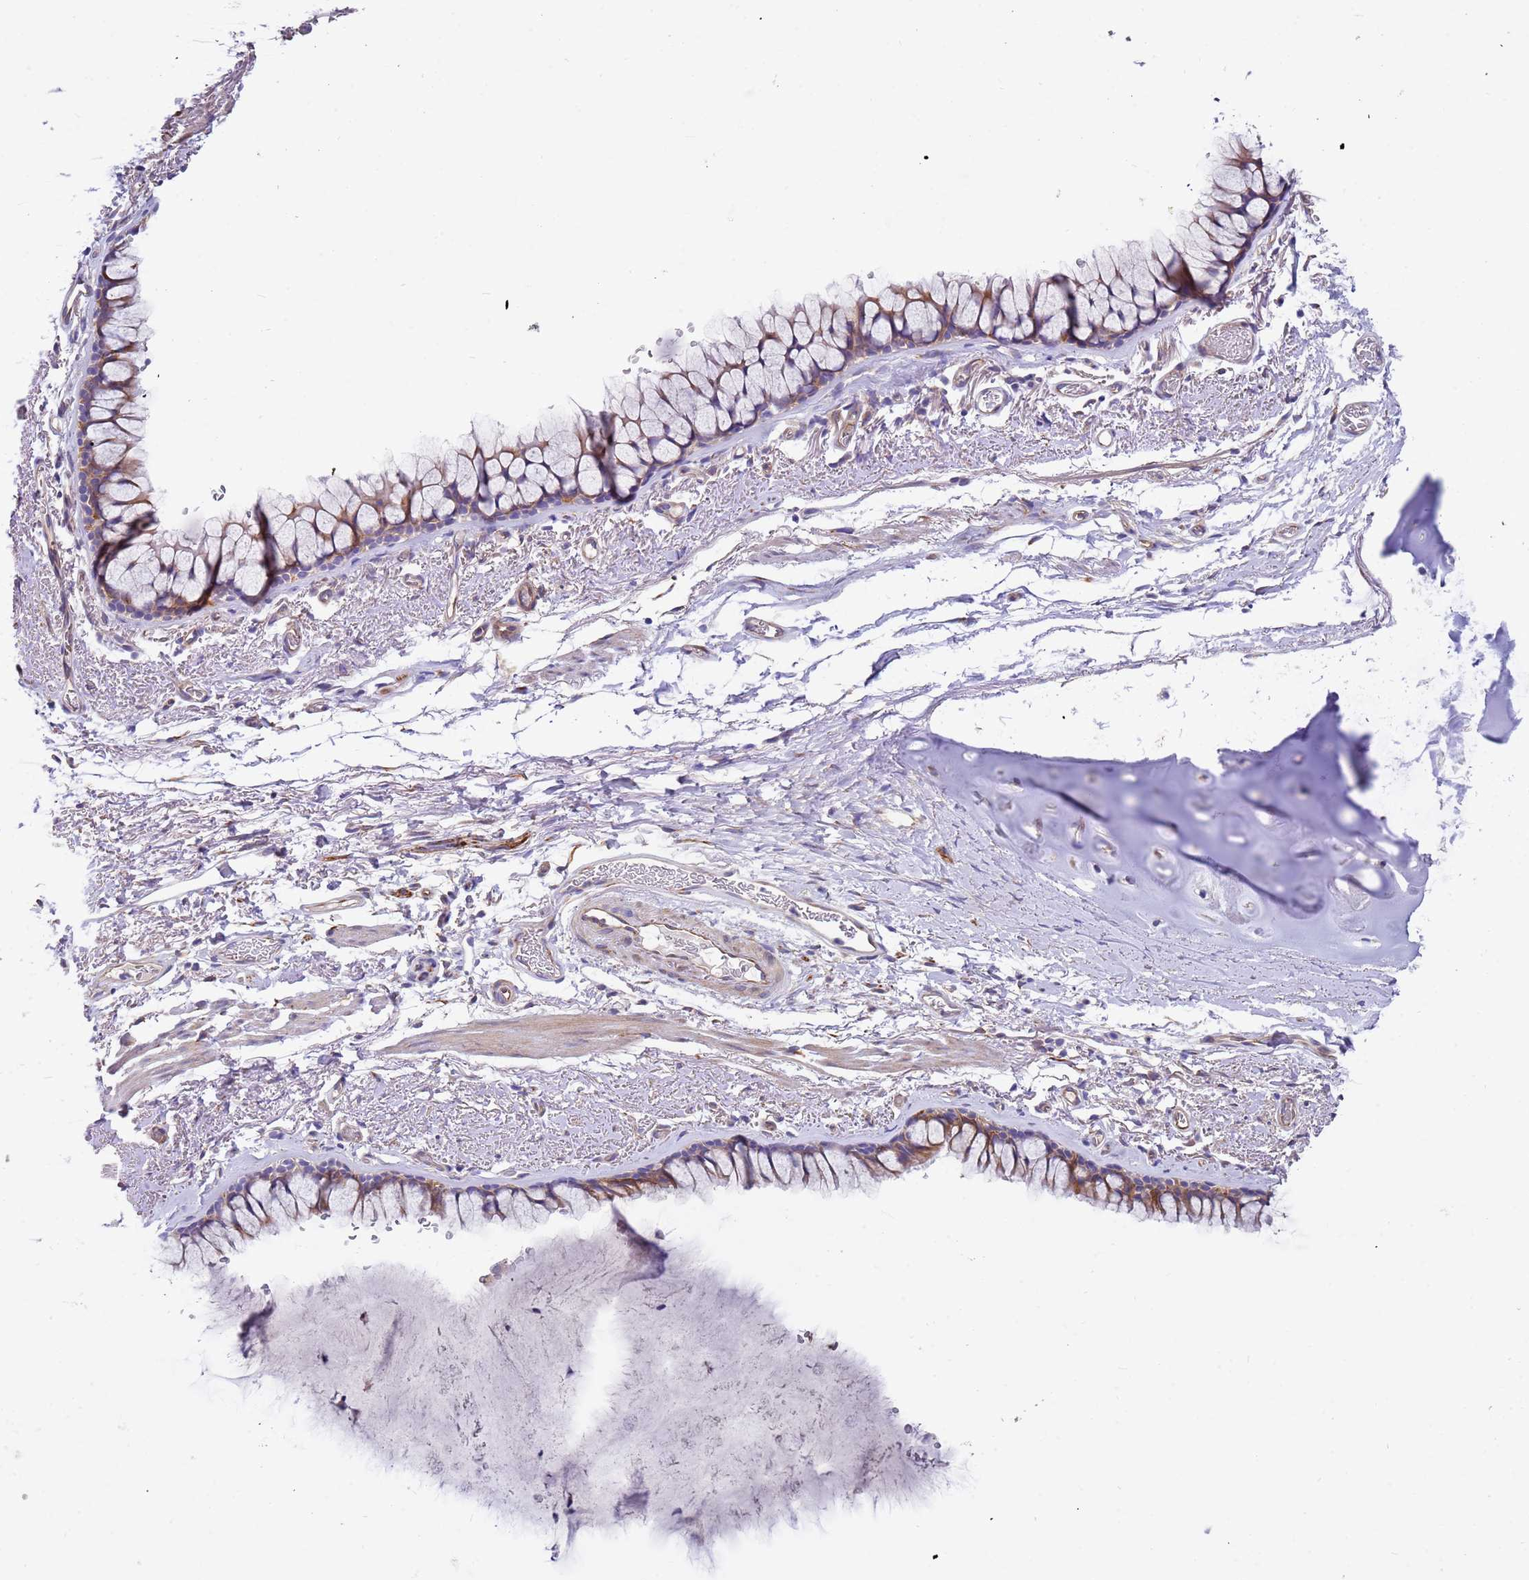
{"staining": {"intensity": "weak", "quantity": "25%-75%", "location": "cytoplasmic/membranous"}, "tissue": "bronchus", "cell_type": "Respiratory epithelial cells", "image_type": "normal", "snomed": [{"axis": "morphology", "description": "Normal tissue, NOS"}, {"axis": "topography", "description": "Bronchus"}], "caption": "Respiratory epithelial cells reveal low levels of weak cytoplasmic/membranous positivity in about 25%-75% of cells in normal human bronchus.", "gene": "LAMB4", "patient": {"sex": "male", "age": 65}}